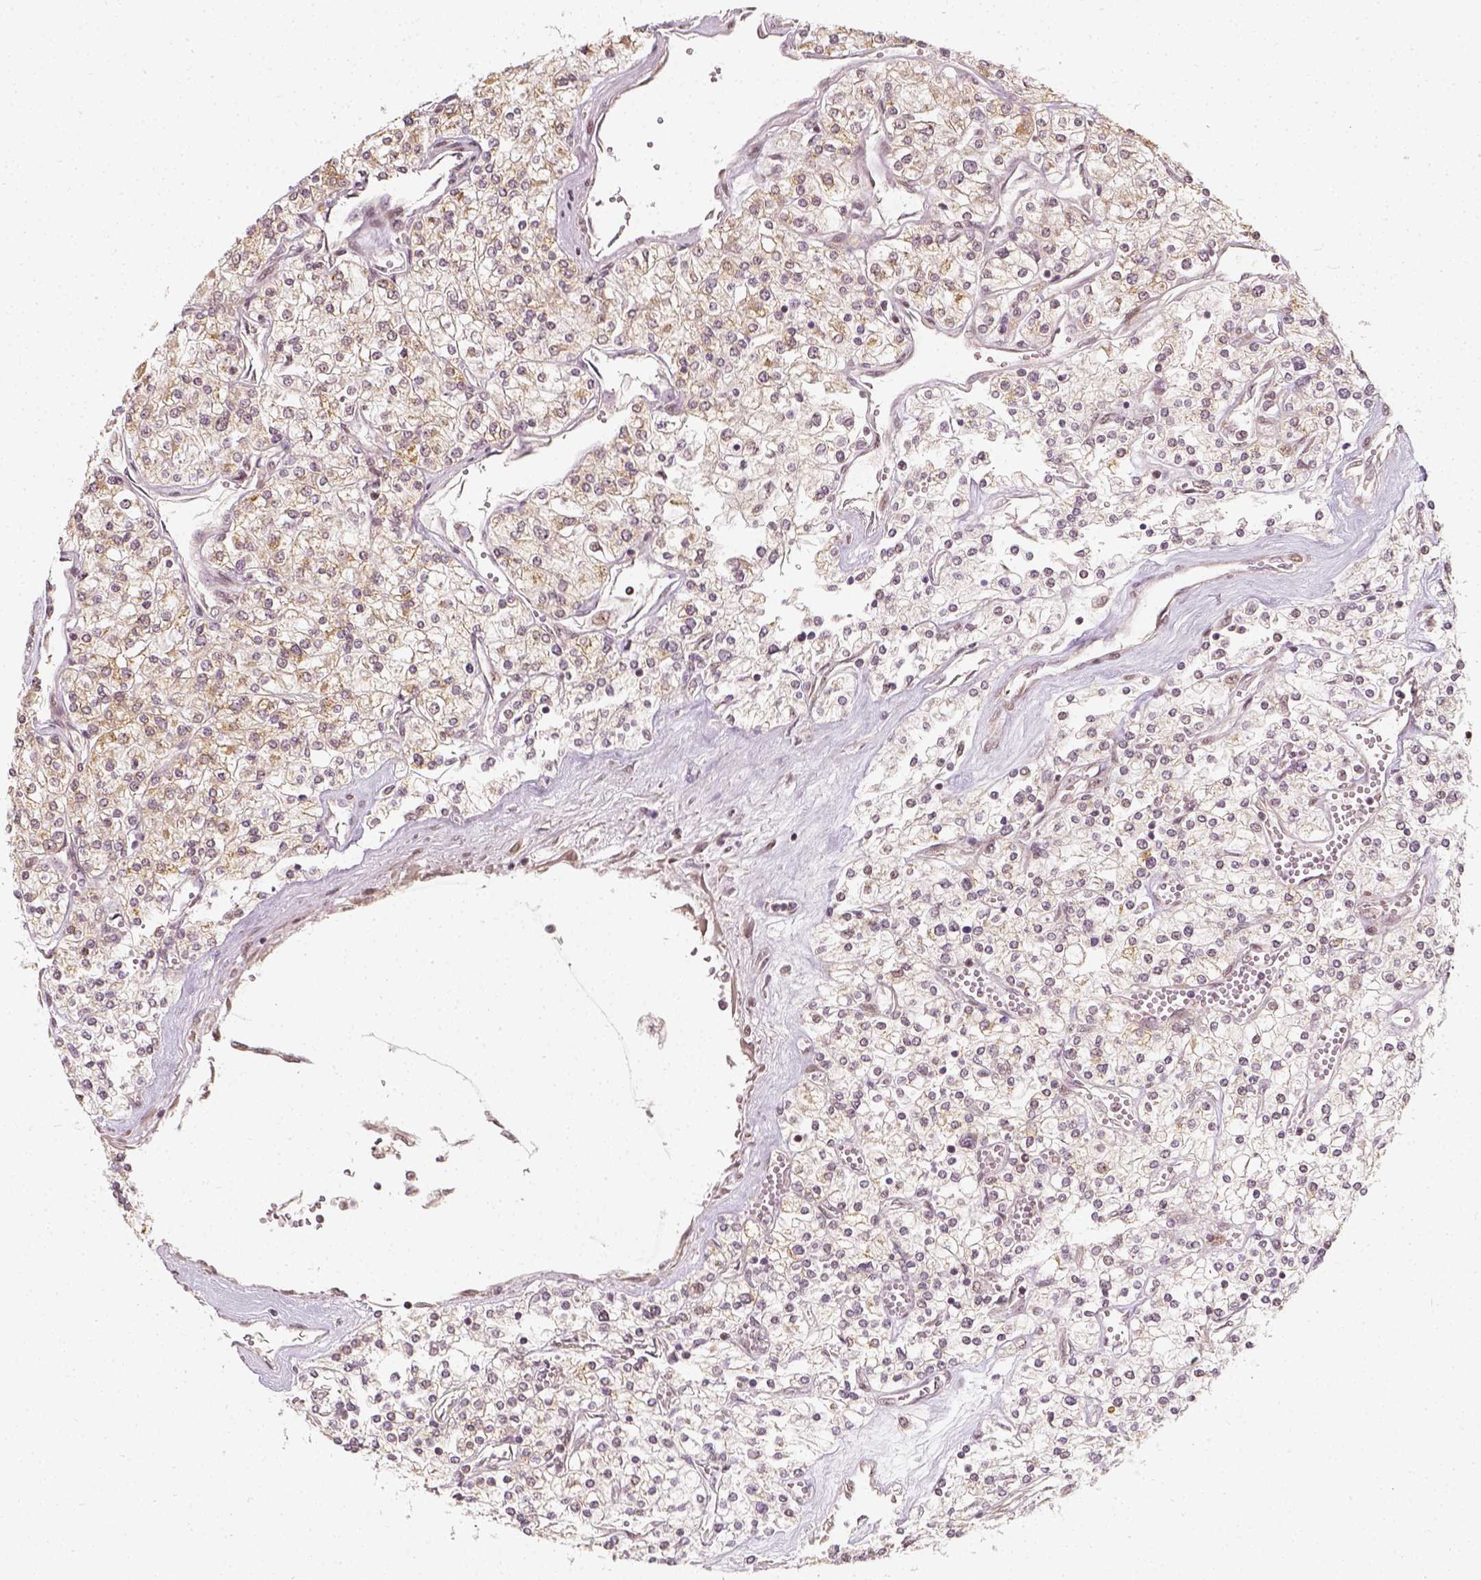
{"staining": {"intensity": "weak", "quantity": ">75%", "location": "cytoplasmic/membranous"}, "tissue": "renal cancer", "cell_type": "Tumor cells", "image_type": "cancer", "snomed": [{"axis": "morphology", "description": "Adenocarcinoma, NOS"}, {"axis": "topography", "description": "Kidney"}], "caption": "This image exhibits IHC staining of human renal cancer, with low weak cytoplasmic/membranous positivity in approximately >75% of tumor cells.", "gene": "ZMAT3", "patient": {"sex": "male", "age": 80}}